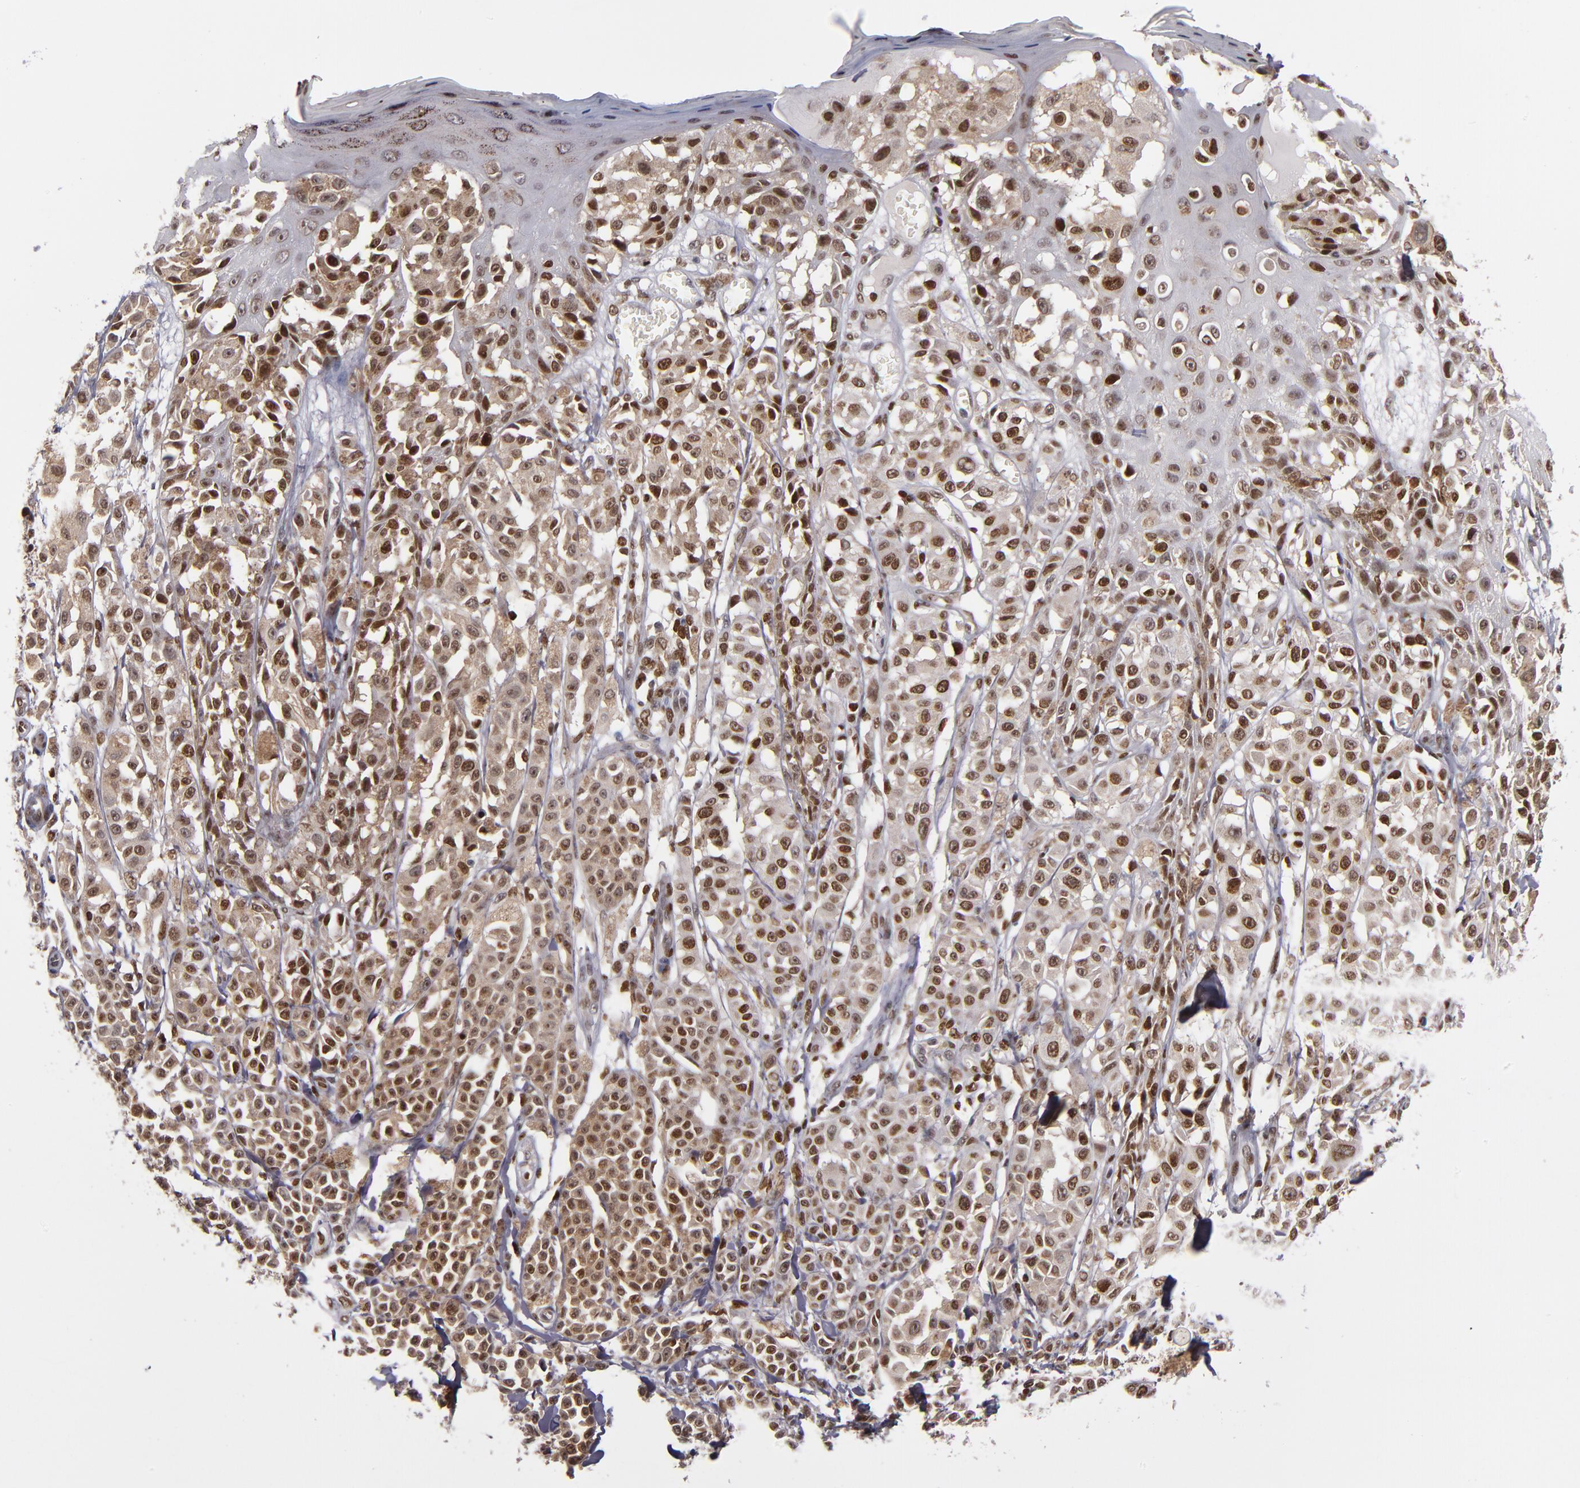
{"staining": {"intensity": "moderate", "quantity": ">75%", "location": "nuclear"}, "tissue": "melanoma", "cell_type": "Tumor cells", "image_type": "cancer", "snomed": [{"axis": "morphology", "description": "Malignant melanoma, NOS"}, {"axis": "topography", "description": "Skin"}], "caption": "Malignant melanoma stained with immunohistochemistry exhibits moderate nuclear staining in about >75% of tumor cells. The staining was performed using DAB (3,3'-diaminobenzidine), with brown indicating positive protein expression. Nuclei are stained blue with hematoxylin.", "gene": "KDM6A", "patient": {"sex": "female", "age": 38}}